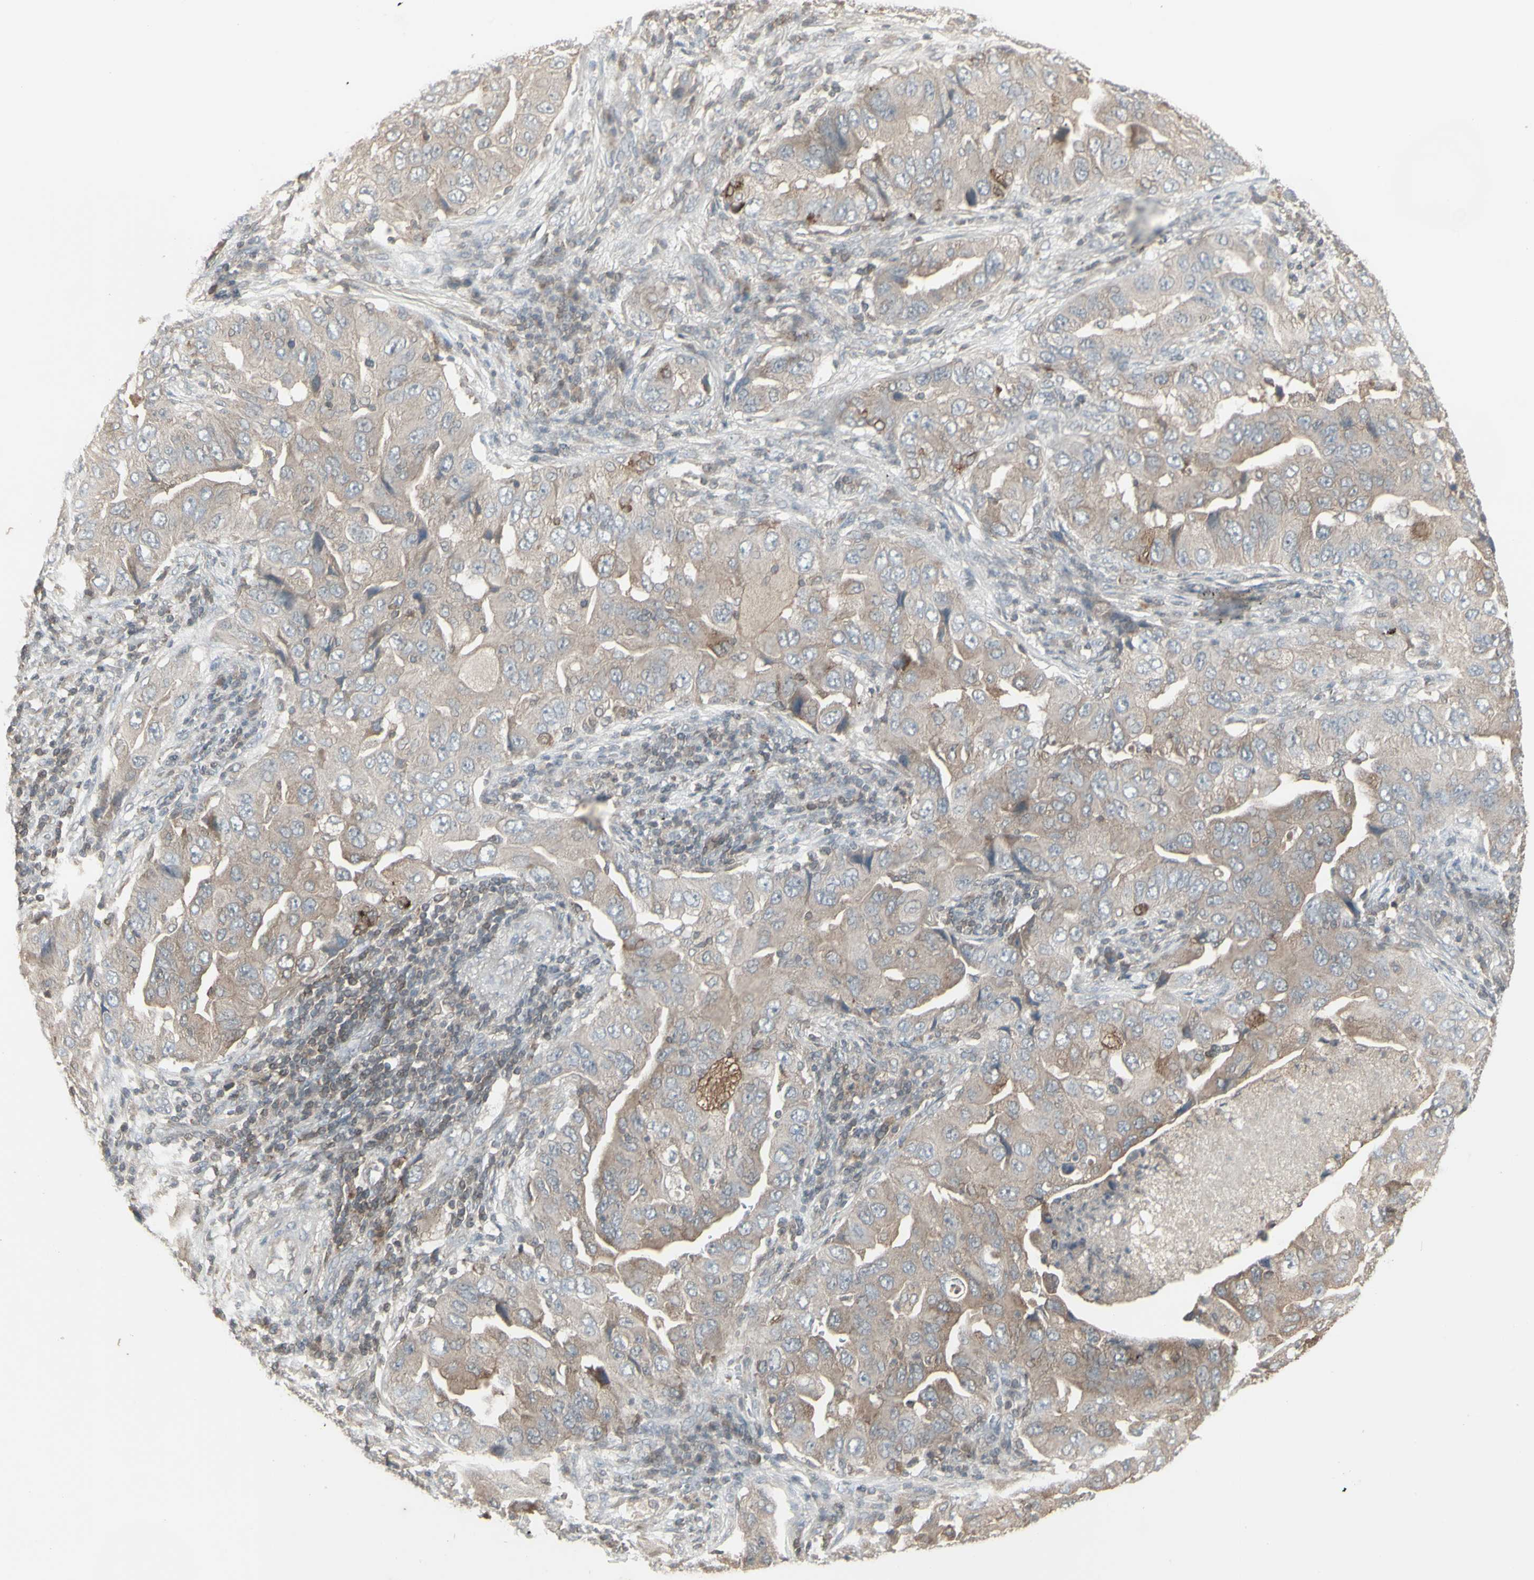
{"staining": {"intensity": "weak", "quantity": ">75%", "location": "cytoplasmic/membranous"}, "tissue": "lung cancer", "cell_type": "Tumor cells", "image_type": "cancer", "snomed": [{"axis": "morphology", "description": "Adenocarcinoma, NOS"}, {"axis": "topography", "description": "Lung"}], "caption": "Immunohistochemical staining of human adenocarcinoma (lung) demonstrates weak cytoplasmic/membranous protein positivity in about >75% of tumor cells.", "gene": "CSK", "patient": {"sex": "female", "age": 65}}